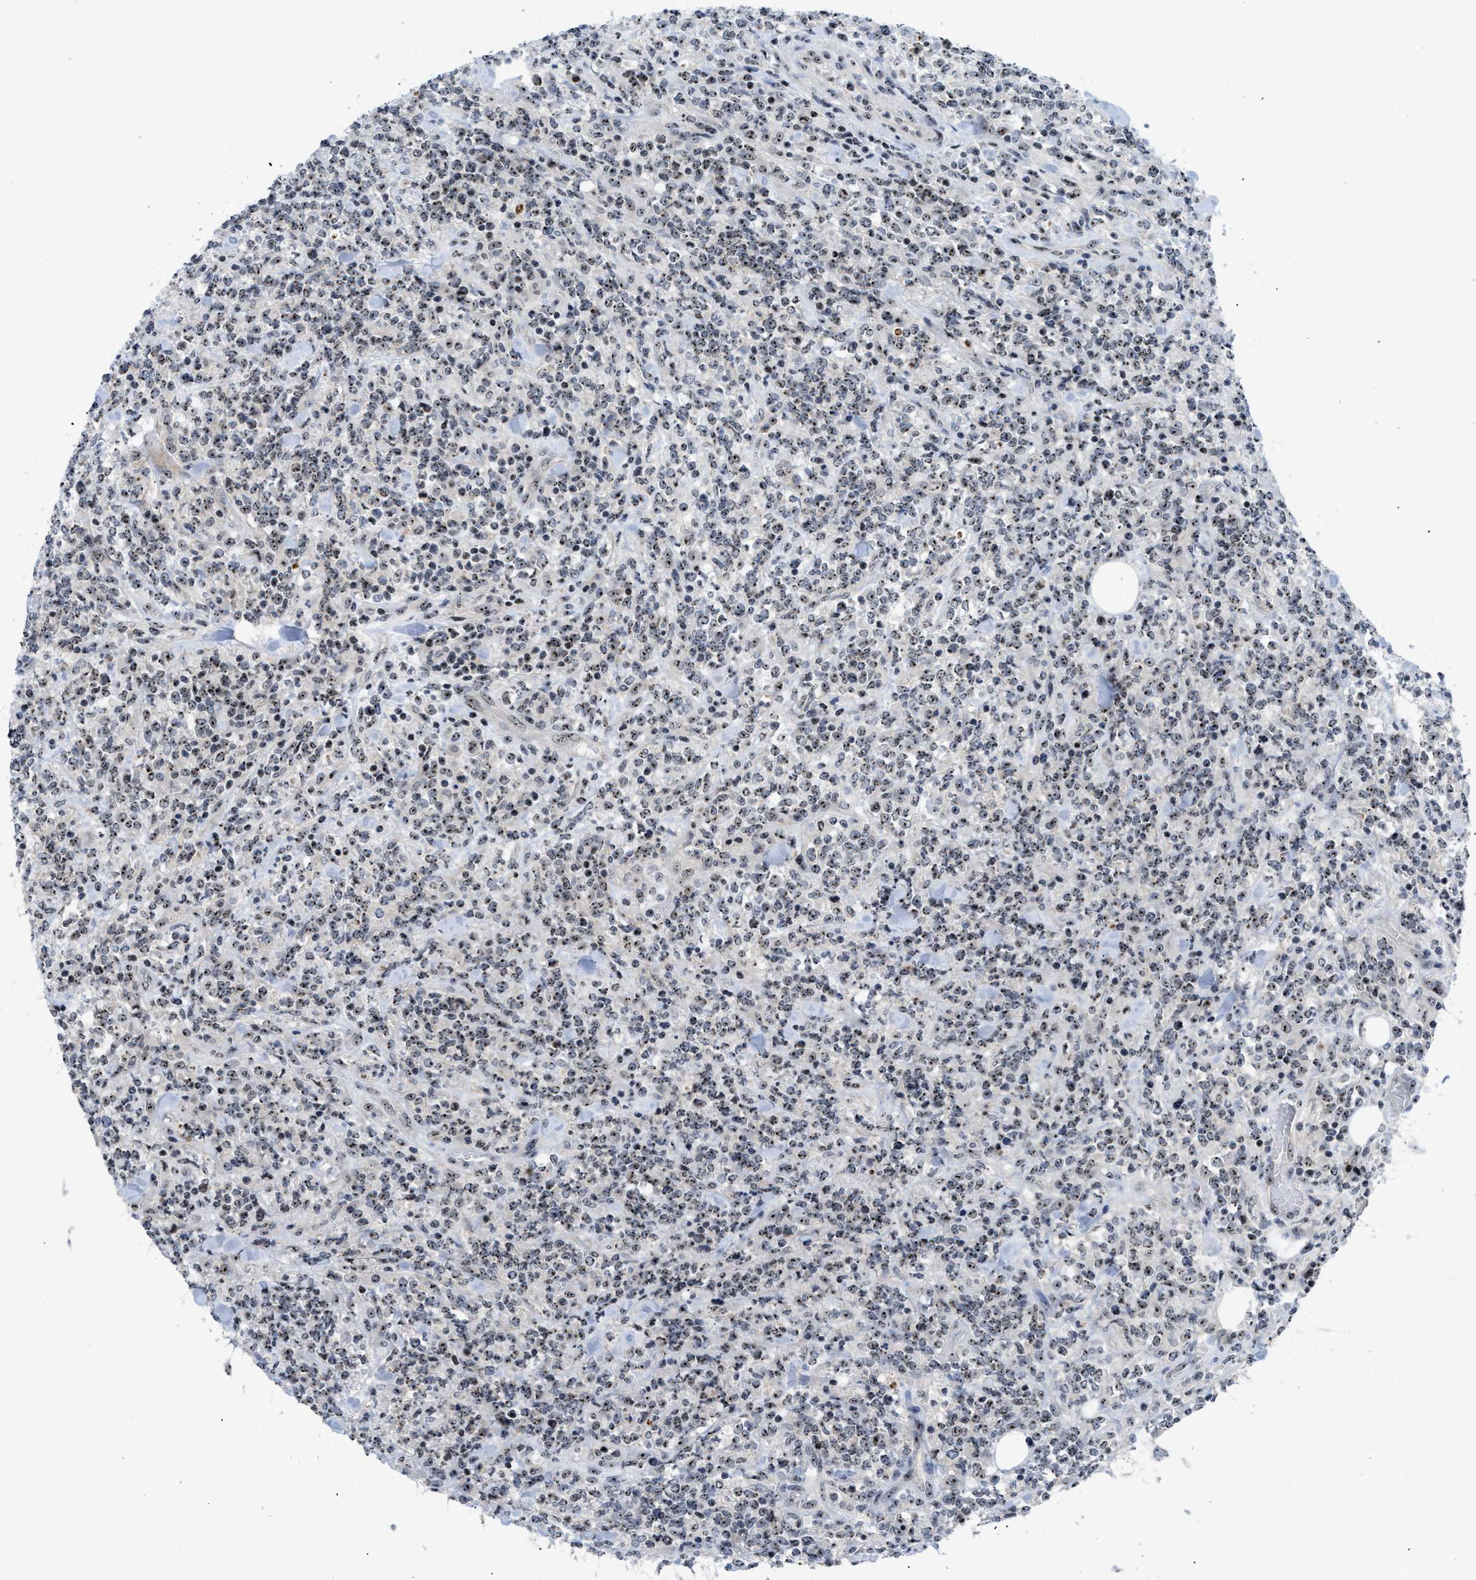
{"staining": {"intensity": "moderate", "quantity": ">75%", "location": "nuclear"}, "tissue": "lymphoma", "cell_type": "Tumor cells", "image_type": "cancer", "snomed": [{"axis": "morphology", "description": "Malignant lymphoma, non-Hodgkin's type, High grade"}, {"axis": "topography", "description": "Soft tissue"}], "caption": "Immunohistochemical staining of lymphoma exhibits medium levels of moderate nuclear protein expression in about >75% of tumor cells.", "gene": "NOP58", "patient": {"sex": "male", "age": 18}}